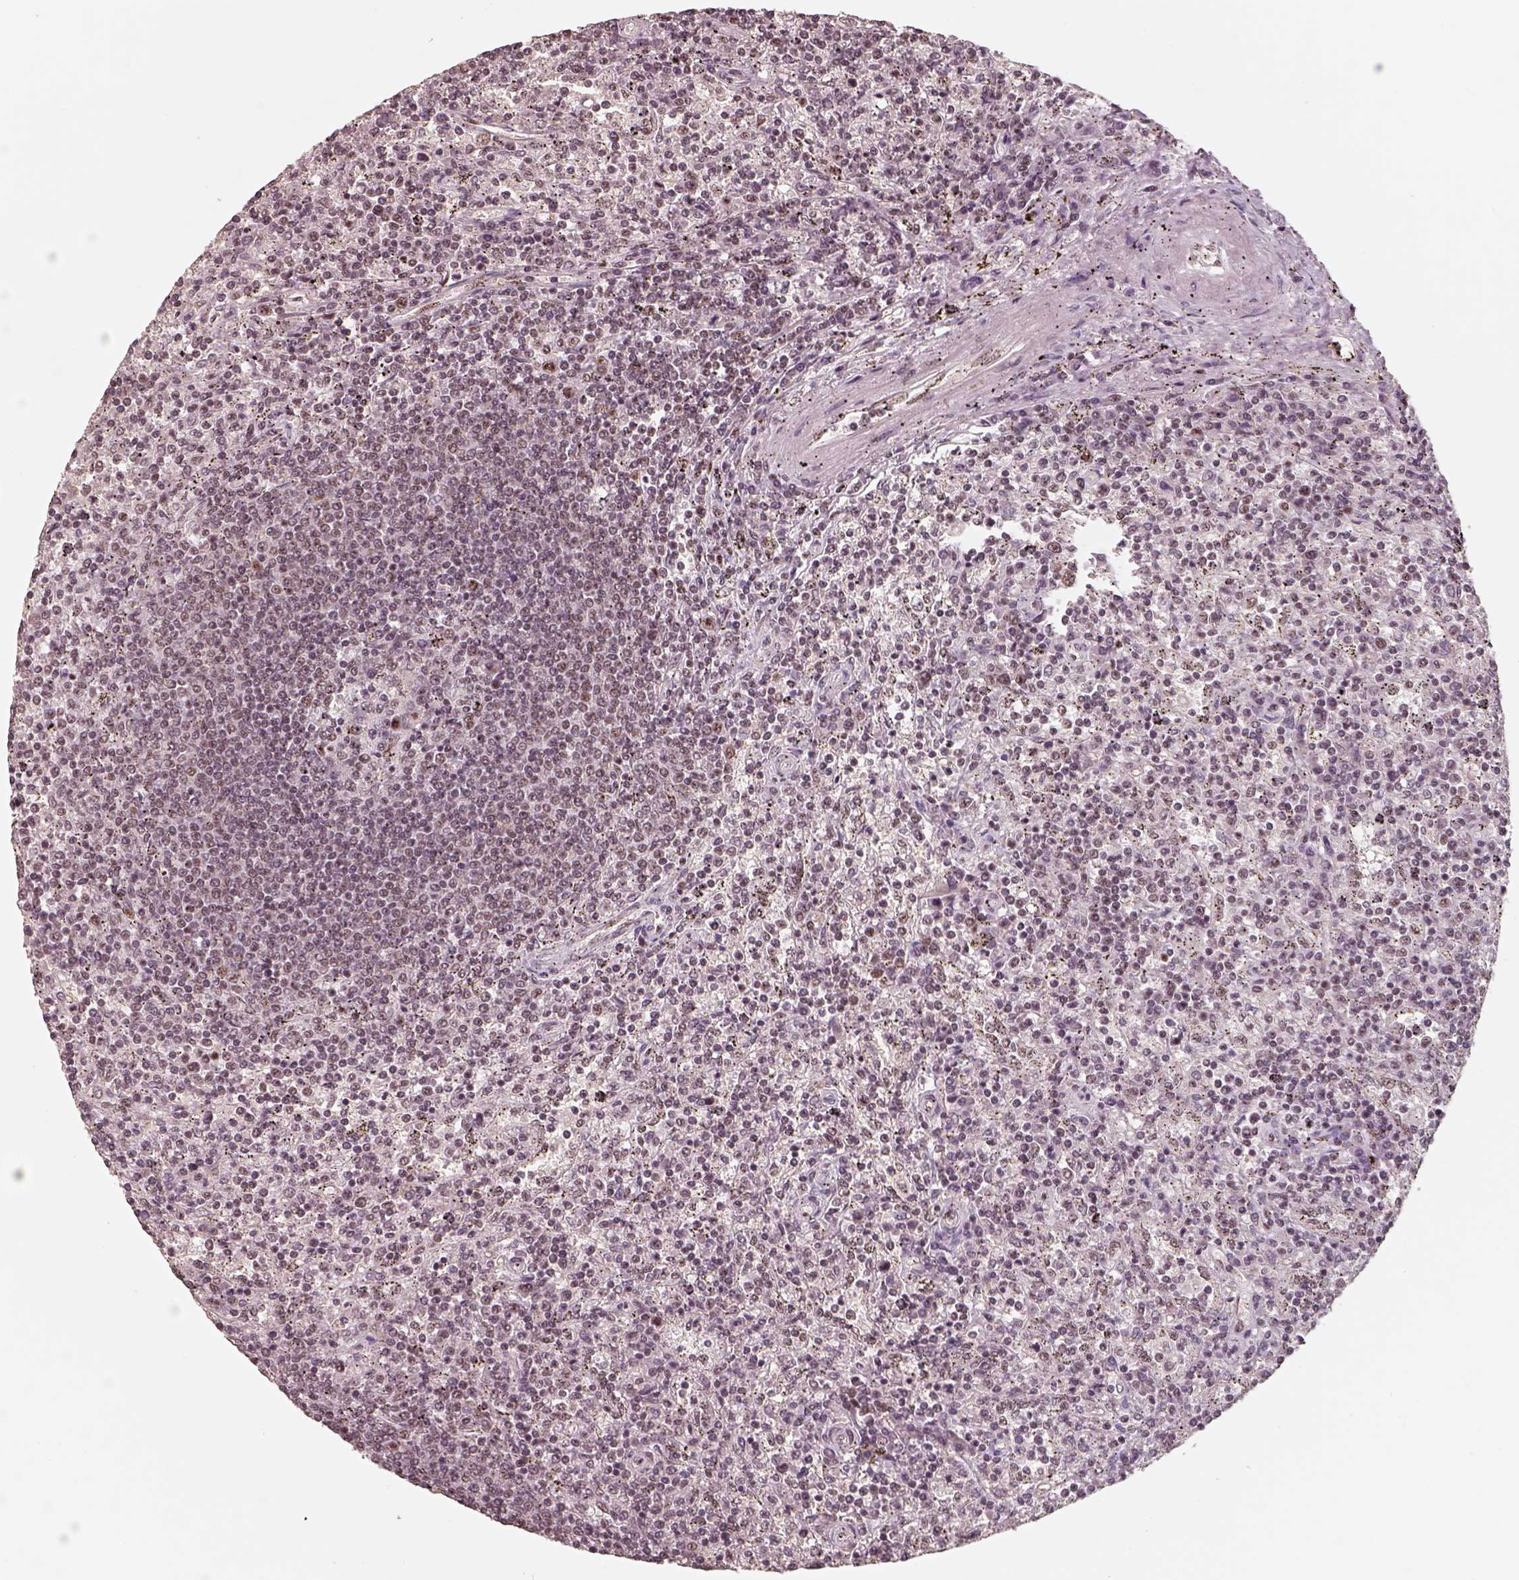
{"staining": {"intensity": "weak", "quantity": ">75%", "location": "nuclear"}, "tissue": "lymphoma", "cell_type": "Tumor cells", "image_type": "cancer", "snomed": [{"axis": "morphology", "description": "Malignant lymphoma, non-Hodgkin's type, Low grade"}, {"axis": "topography", "description": "Spleen"}], "caption": "This image demonstrates IHC staining of malignant lymphoma, non-Hodgkin's type (low-grade), with low weak nuclear staining in about >75% of tumor cells.", "gene": "ATXN7L3", "patient": {"sex": "male", "age": 62}}